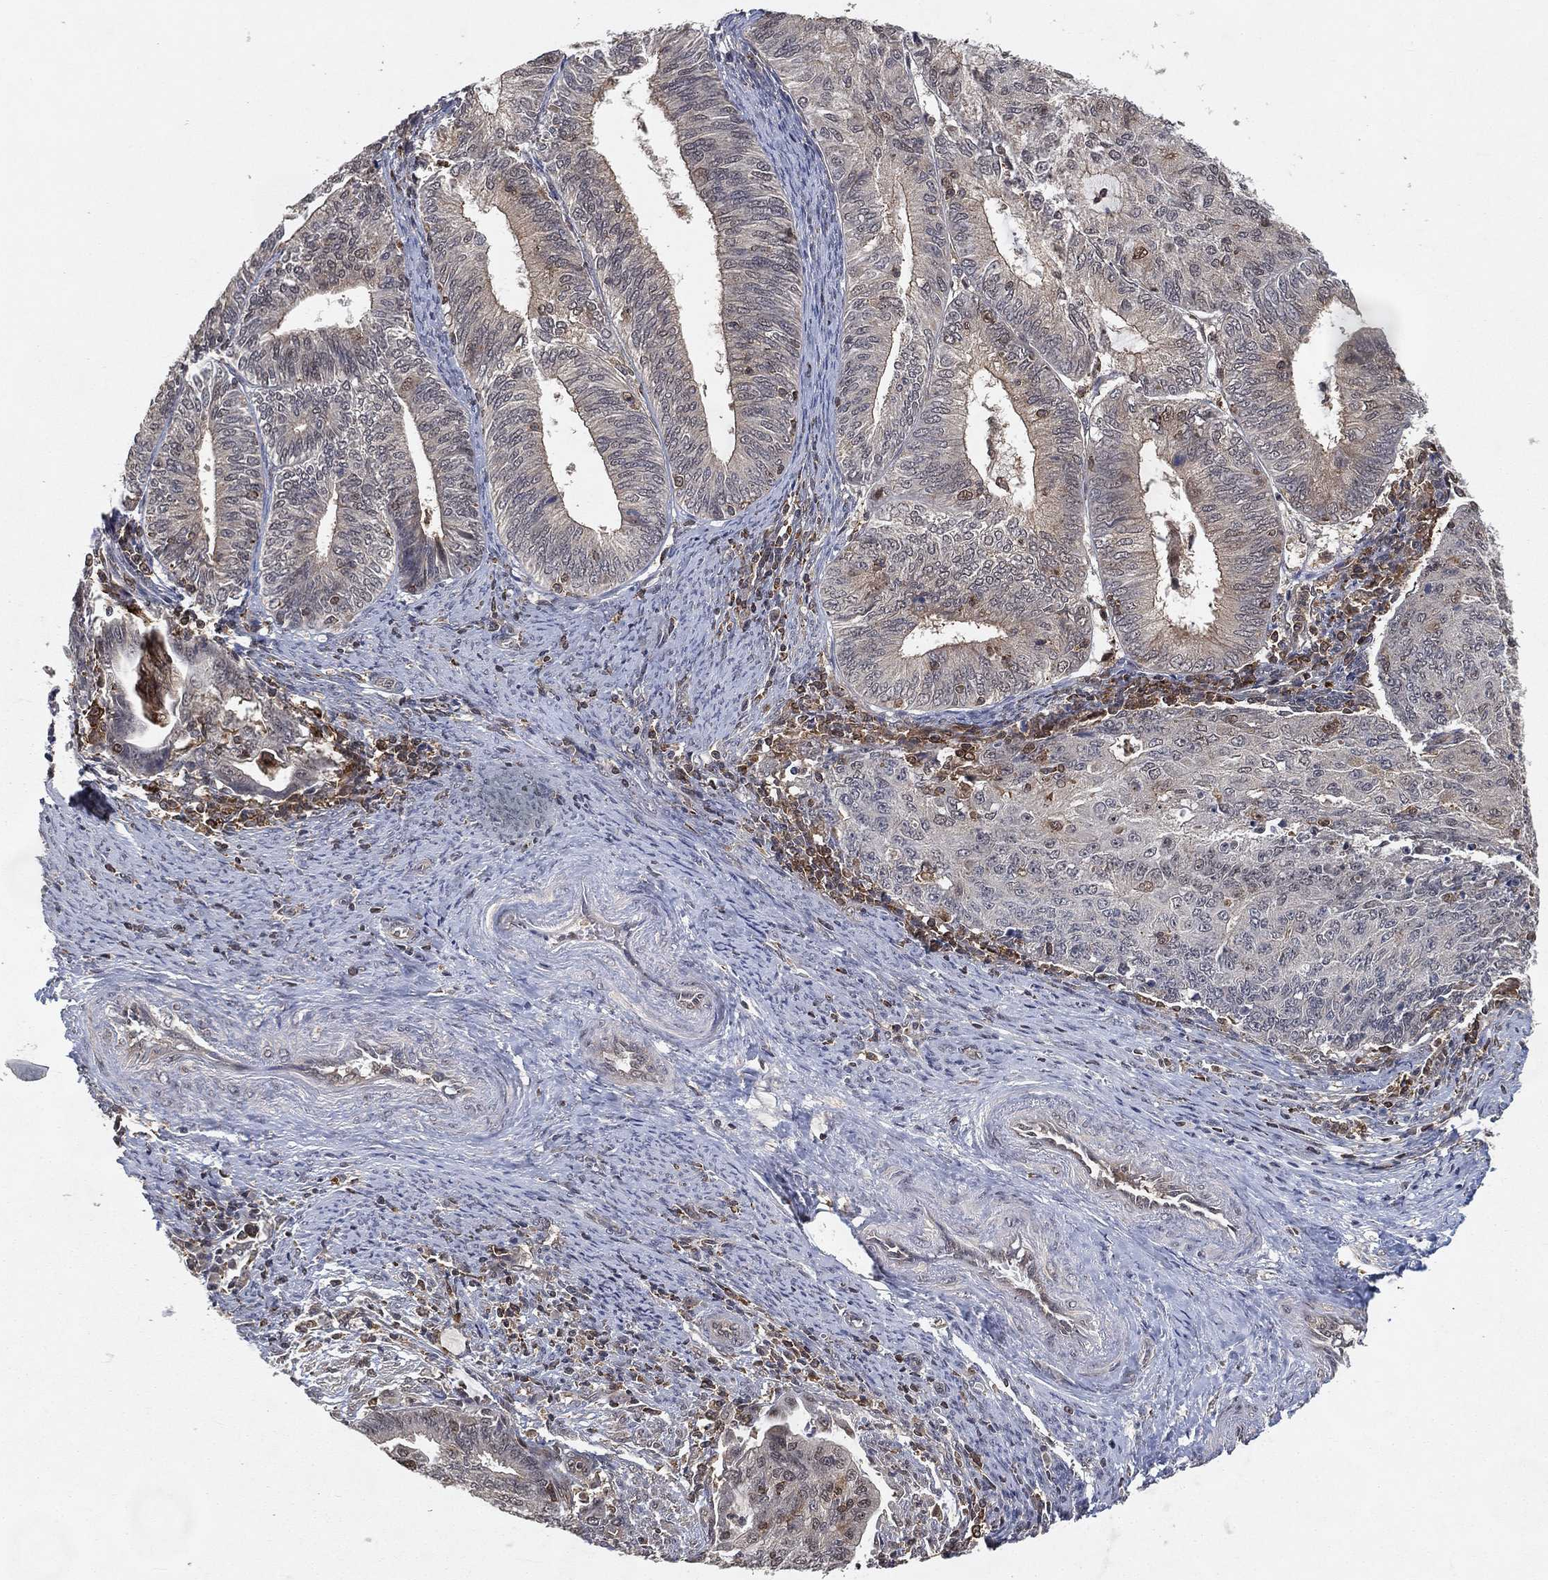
{"staining": {"intensity": "negative", "quantity": "none", "location": "none"}, "tissue": "endometrial cancer", "cell_type": "Tumor cells", "image_type": "cancer", "snomed": [{"axis": "morphology", "description": "Adenocarcinoma, NOS"}, {"axis": "topography", "description": "Endometrium"}], "caption": "Endometrial cancer stained for a protein using IHC displays no staining tumor cells.", "gene": "WDR26", "patient": {"sex": "female", "age": 82}}